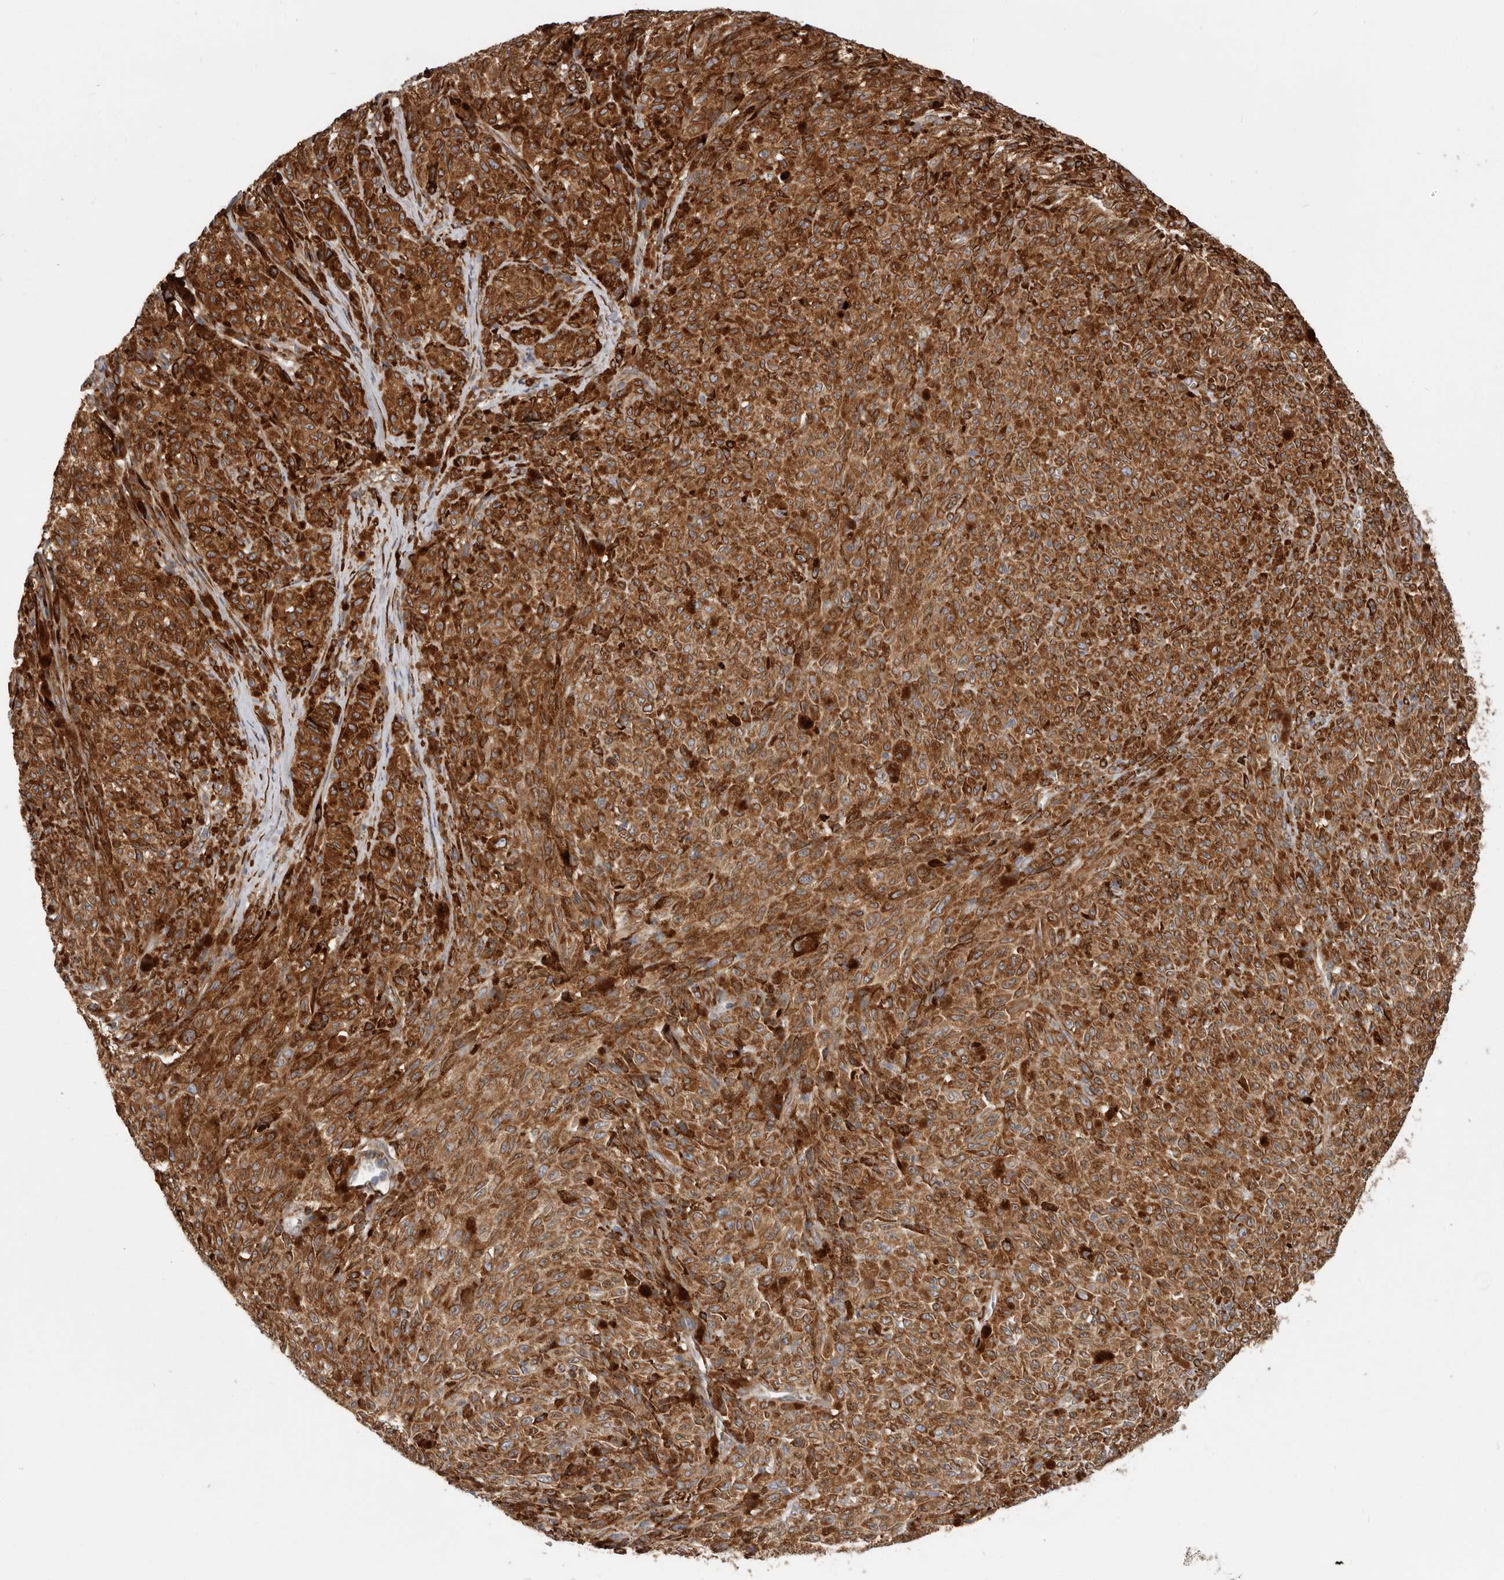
{"staining": {"intensity": "strong", "quantity": ">75%", "location": "cytoplasmic/membranous"}, "tissue": "melanoma", "cell_type": "Tumor cells", "image_type": "cancer", "snomed": [{"axis": "morphology", "description": "Malignant melanoma, NOS"}, {"axis": "topography", "description": "Skin"}], "caption": "Strong cytoplasmic/membranous expression is identified in approximately >75% of tumor cells in malignant melanoma.", "gene": "WDTC1", "patient": {"sex": "female", "age": 82}}